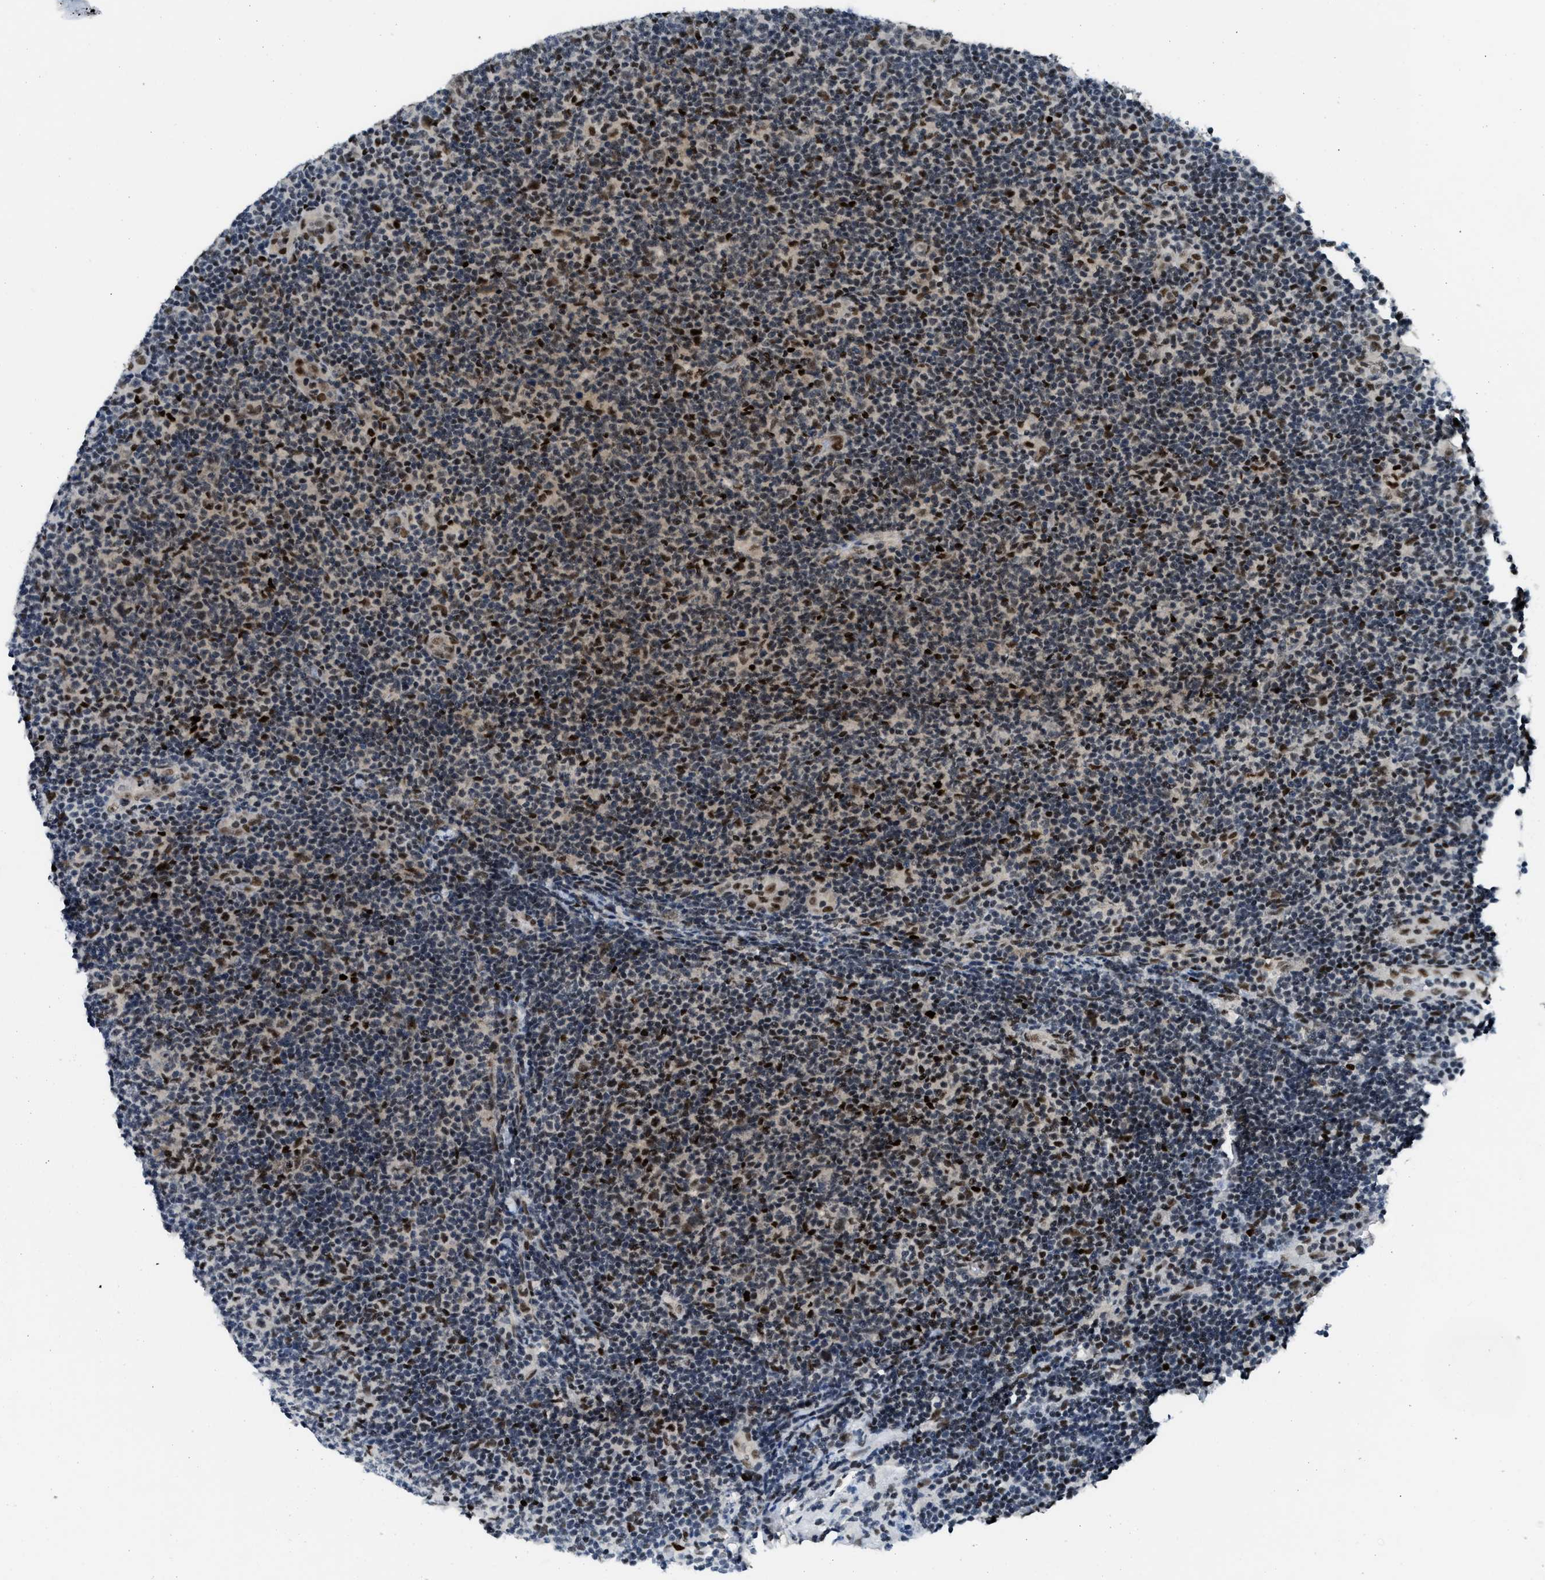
{"staining": {"intensity": "moderate", "quantity": ">75%", "location": "nuclear"}, "tissue": "lymphoma", "cell_type": "Tumor cells", "image_type": "cancer", "snomed": [{"axis": "morphology", "description": "Malignant lymphoma, non-Hodgkin's type, Low grade"}, {"axis": "topography", "description": "Lymph node"}], "caption": "Lymphoma stained for a protein exhibits moderate nuclear positivity in tumor cells.", "gene": "NCOA1", "patient": {"sex": "male", "age": 83}}